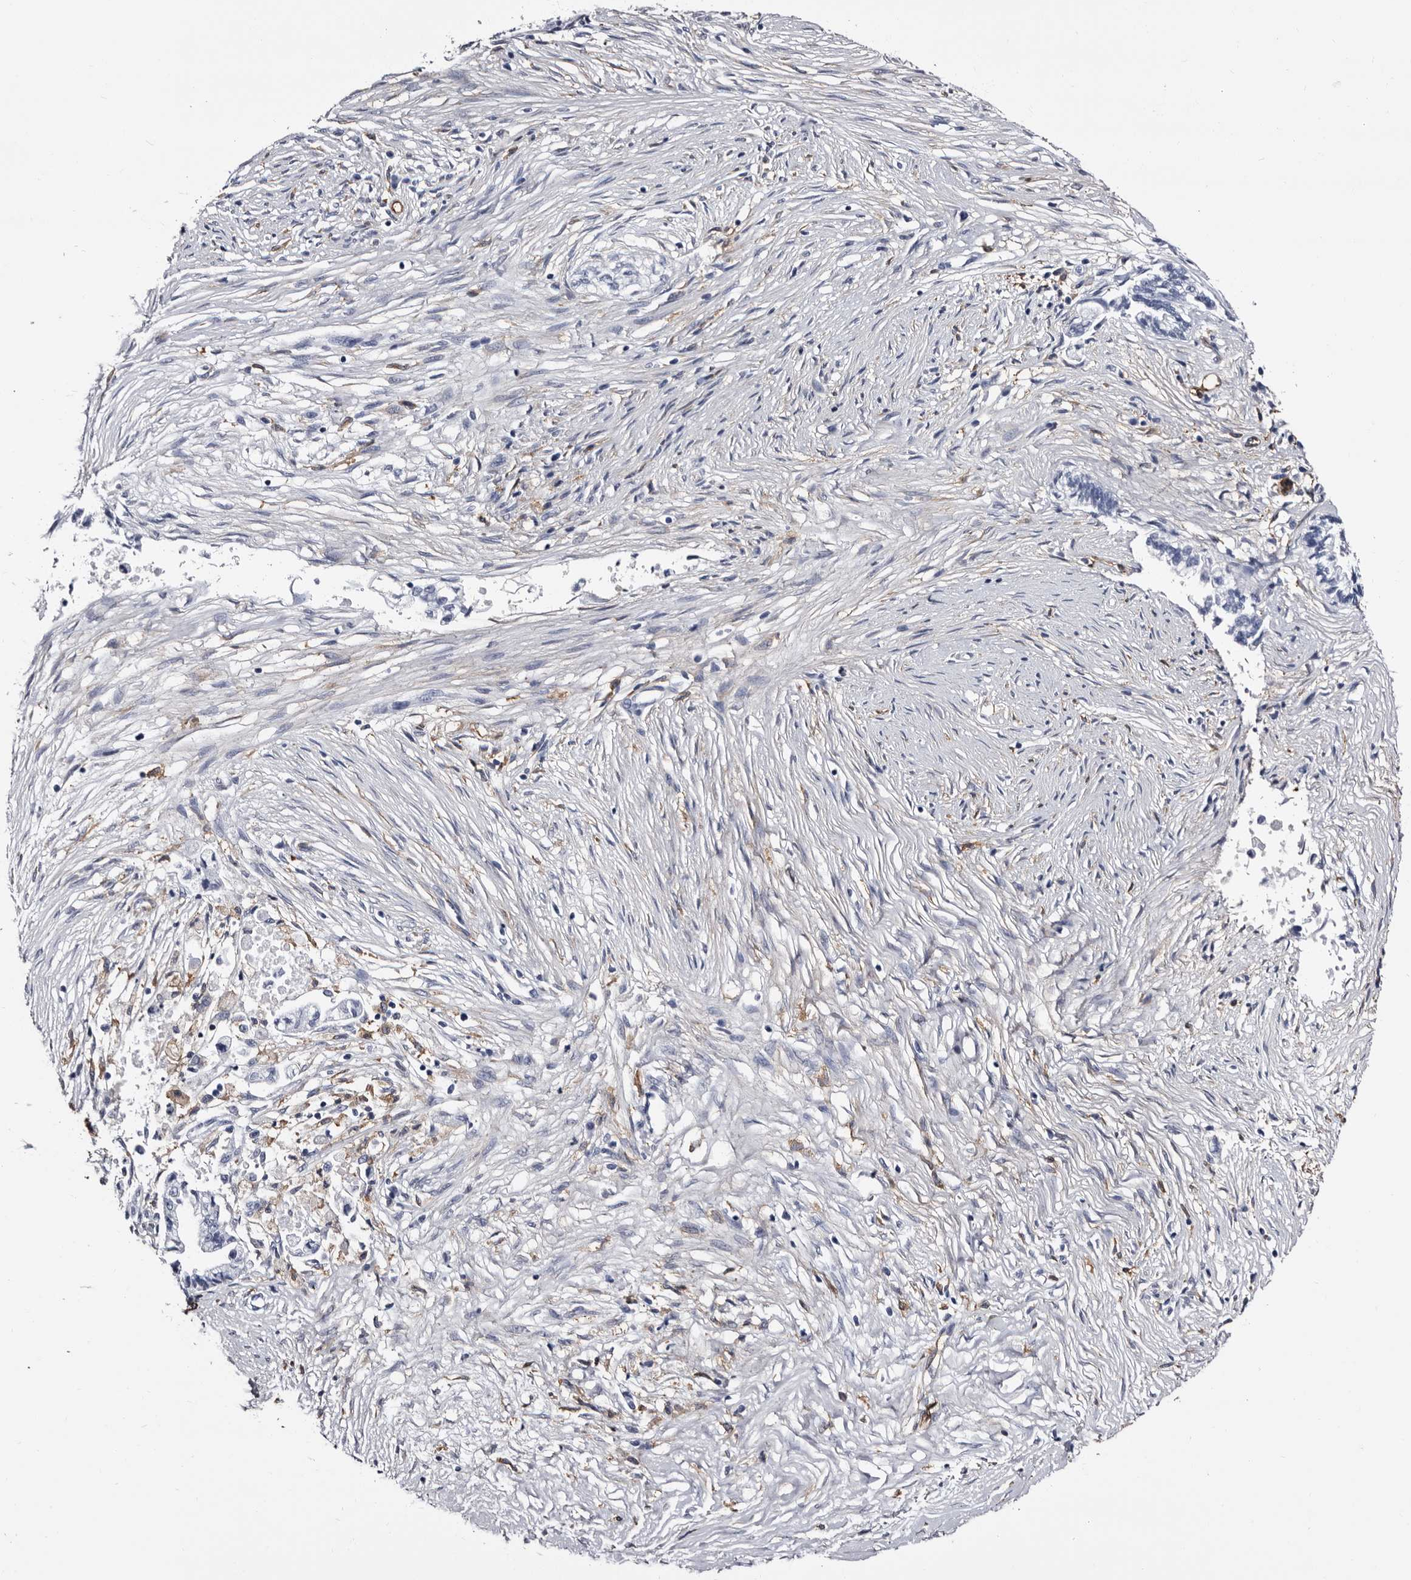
{"staining": {"intensity": "negative", "quantity": "none", "location": "none"}, "tissue": "pancreatic cancer", "cell_type": "Tumor cells", "image_type": "cancer", "snomed": [{"axis": "morphology", "description": "Adenocarcinoma, NOS"}, {"axis": "topography", "description": "Pancreas"}], "caption": "This is a photomicrograph of immunohistochemistry (IHC) staining of pancreatic adenocarcinoma, which shows no staining in tumor cells. (DAB IHC with hematoxylin counter stain).", "gene": "EPB41L3", "patient": {"sex": "male", "age": 72}}